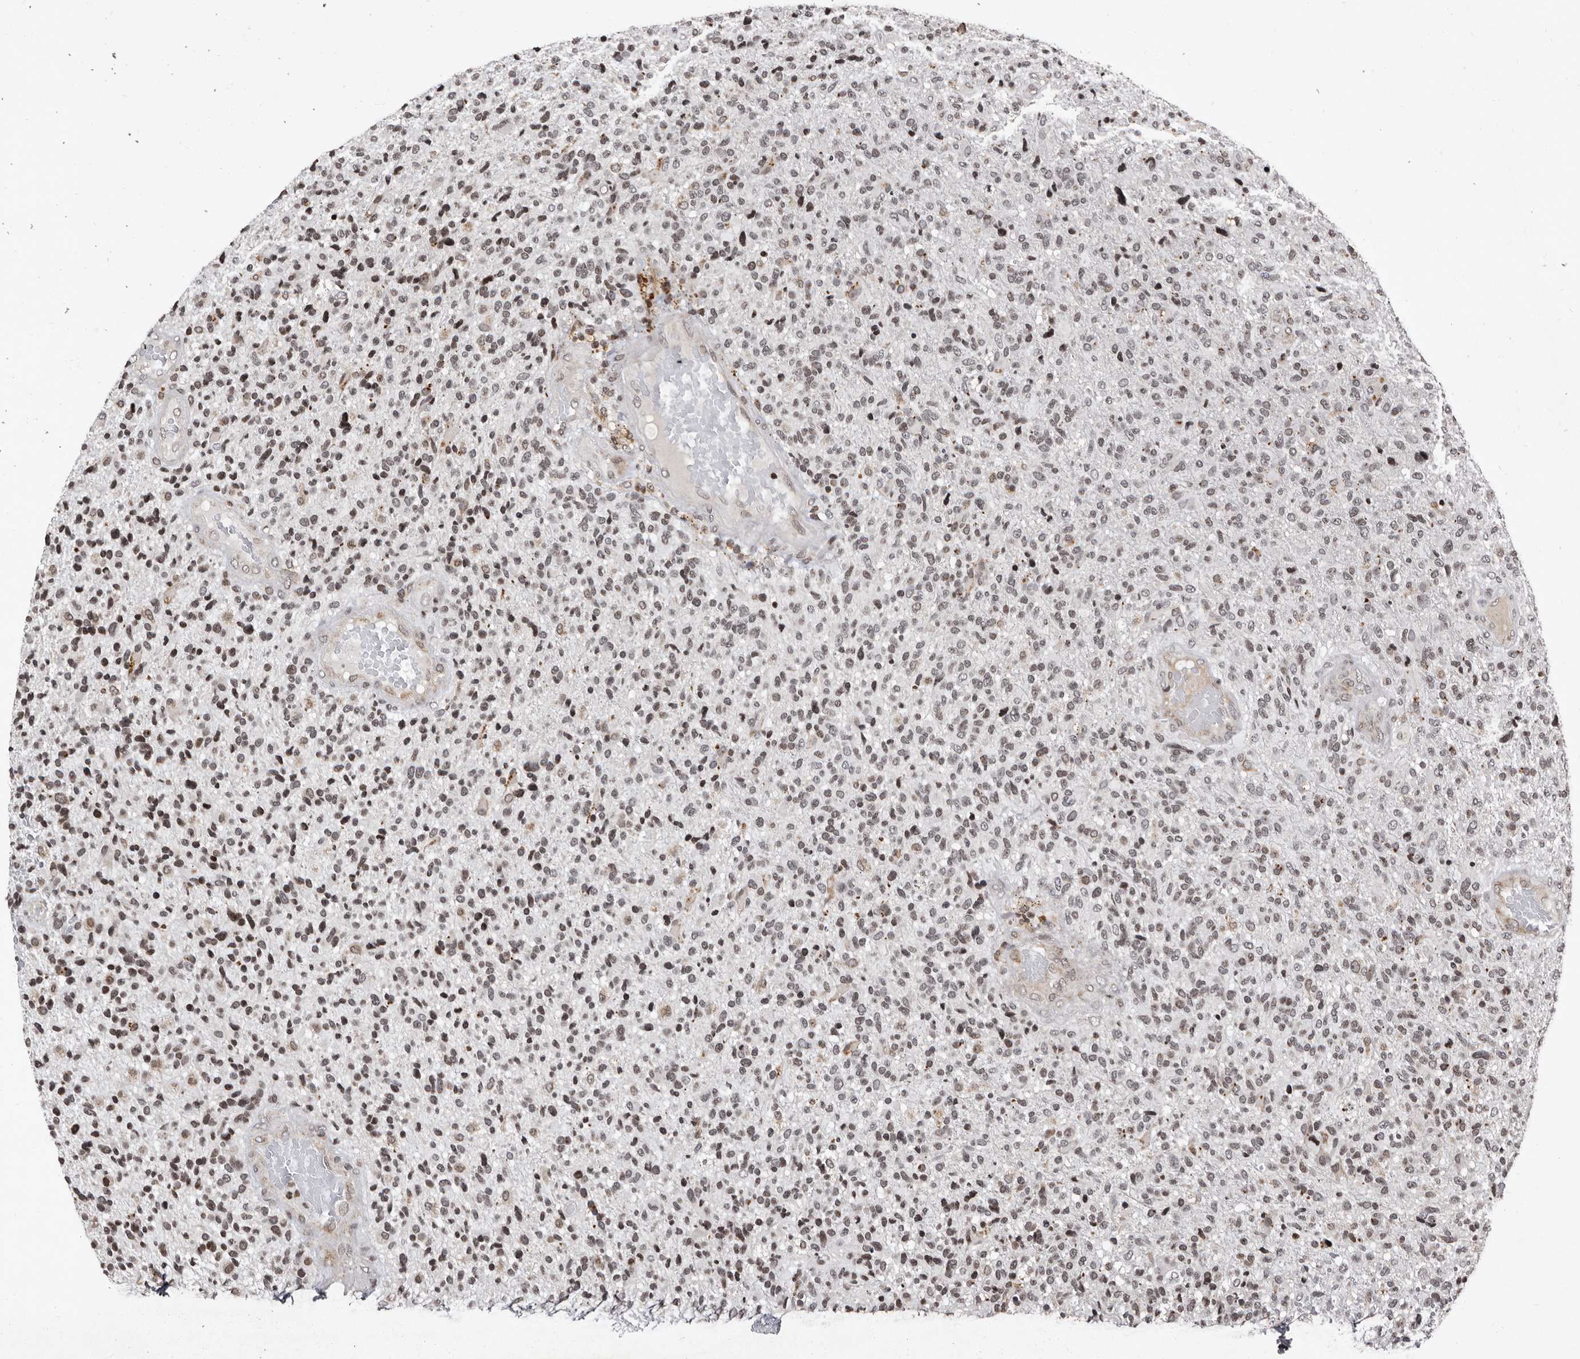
{"staining": {"intensity": "weak", "quantity": "<25%", "location": "nuclear"}, "tissue": "glioma", "cell_type": "Tumor cells", "image_type": "cancer", "snomed": [{"axis": "morphology", "description": "Glioma, malignant, High grade"}, {"axis": "topography", "description": "Brain"}], "caption": "The IHC photomicrograph has no significant staining in tumor cells of glioma tissue.", "gene": "THUMPD1", "patient": {"sex": "male", "age": 72}}